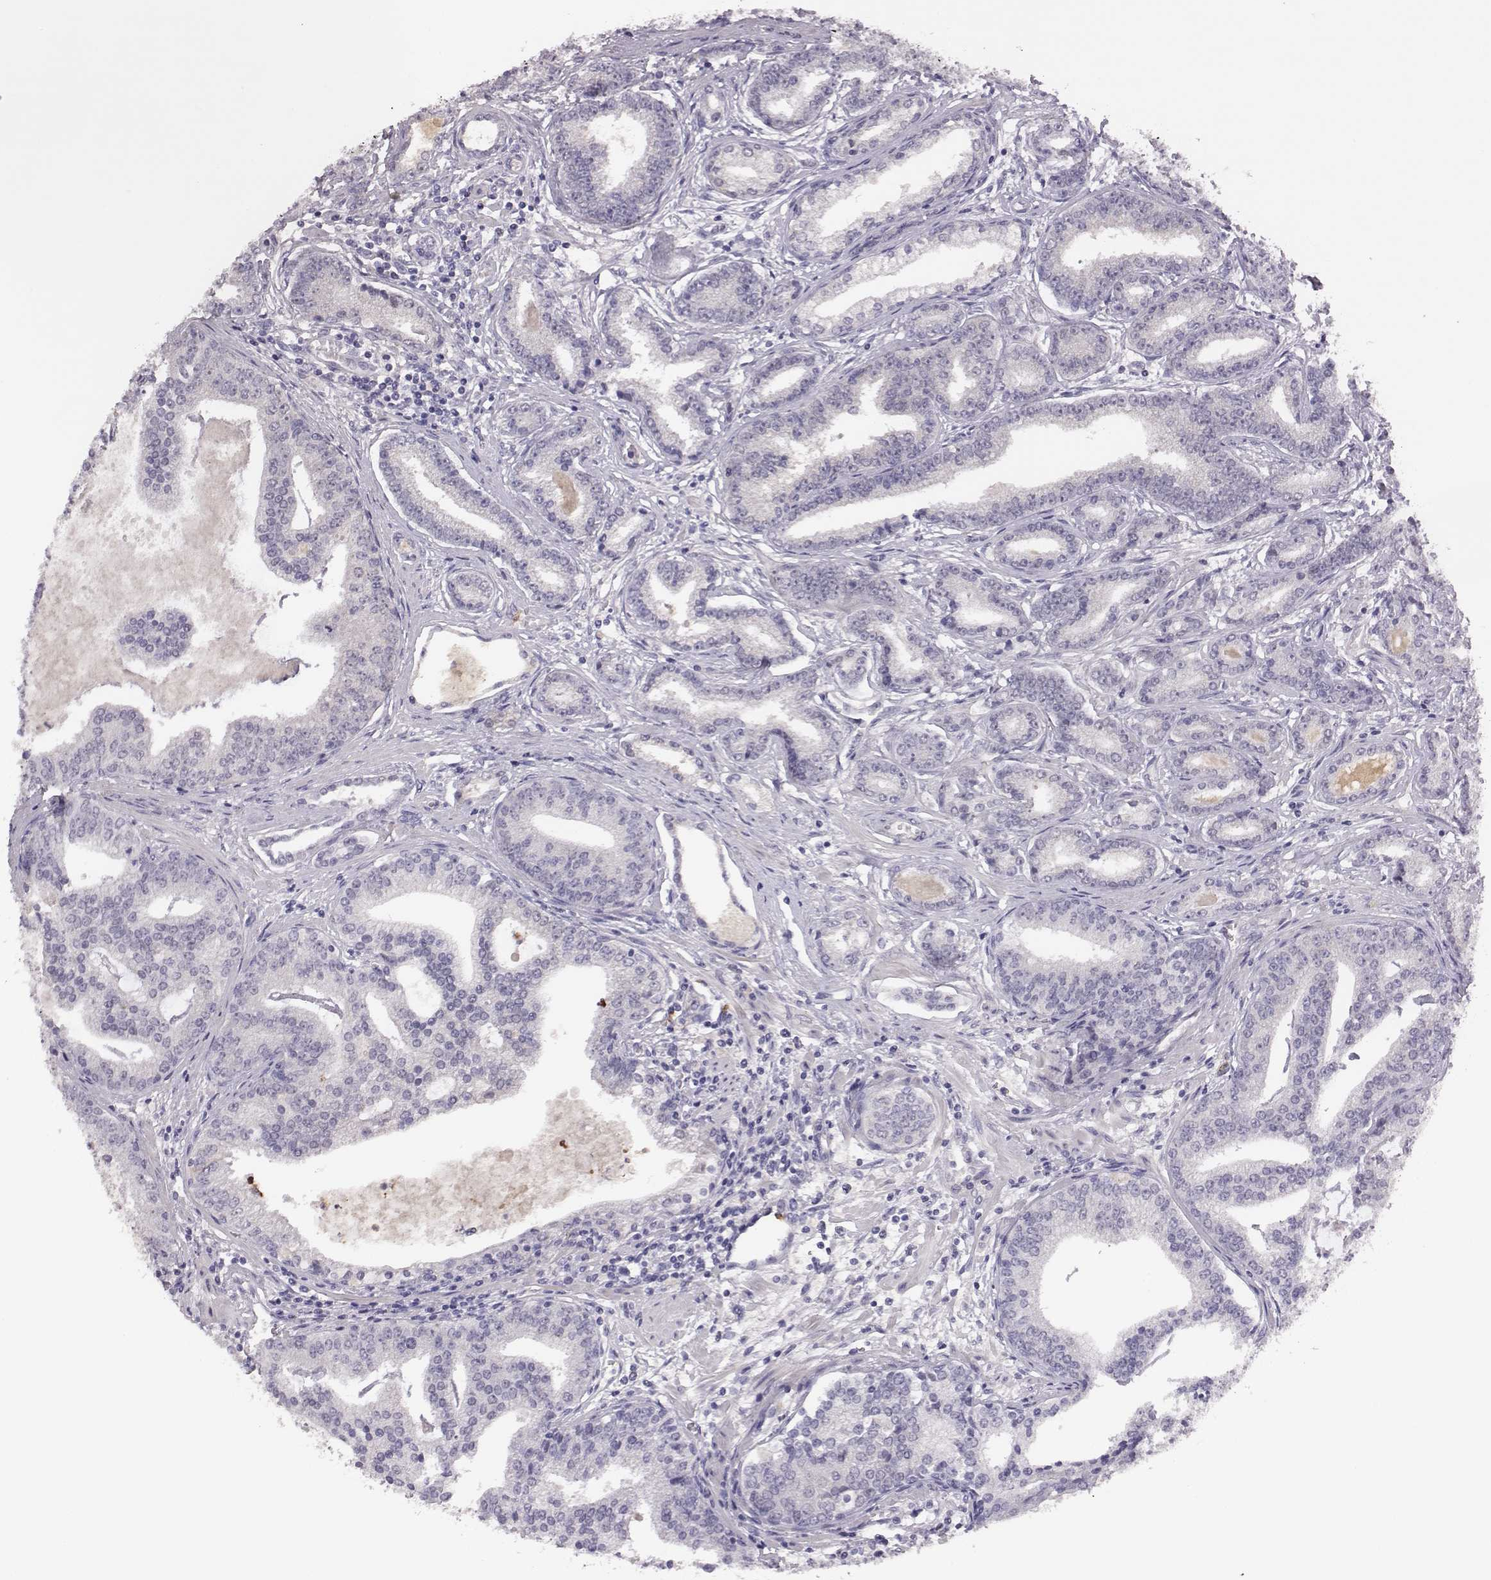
{"staining": {"intensity": "negative", "quantity": "none", "location": "none"}, "tissue": "prostate cancer", "cell_type": "Tumor cells", "image_type": "cancer", "snomed": [{"axis": "morphology", "description": "Adenocarcinoma, NOS"}, {"axis": "topography", "description": "Prostate"}], "caption": "Tumor cells show no significant protein staining in prostate cancer (adenocarcinoma).", "gene": "KMO", "patient": {"sex": "male", "age": 64}}